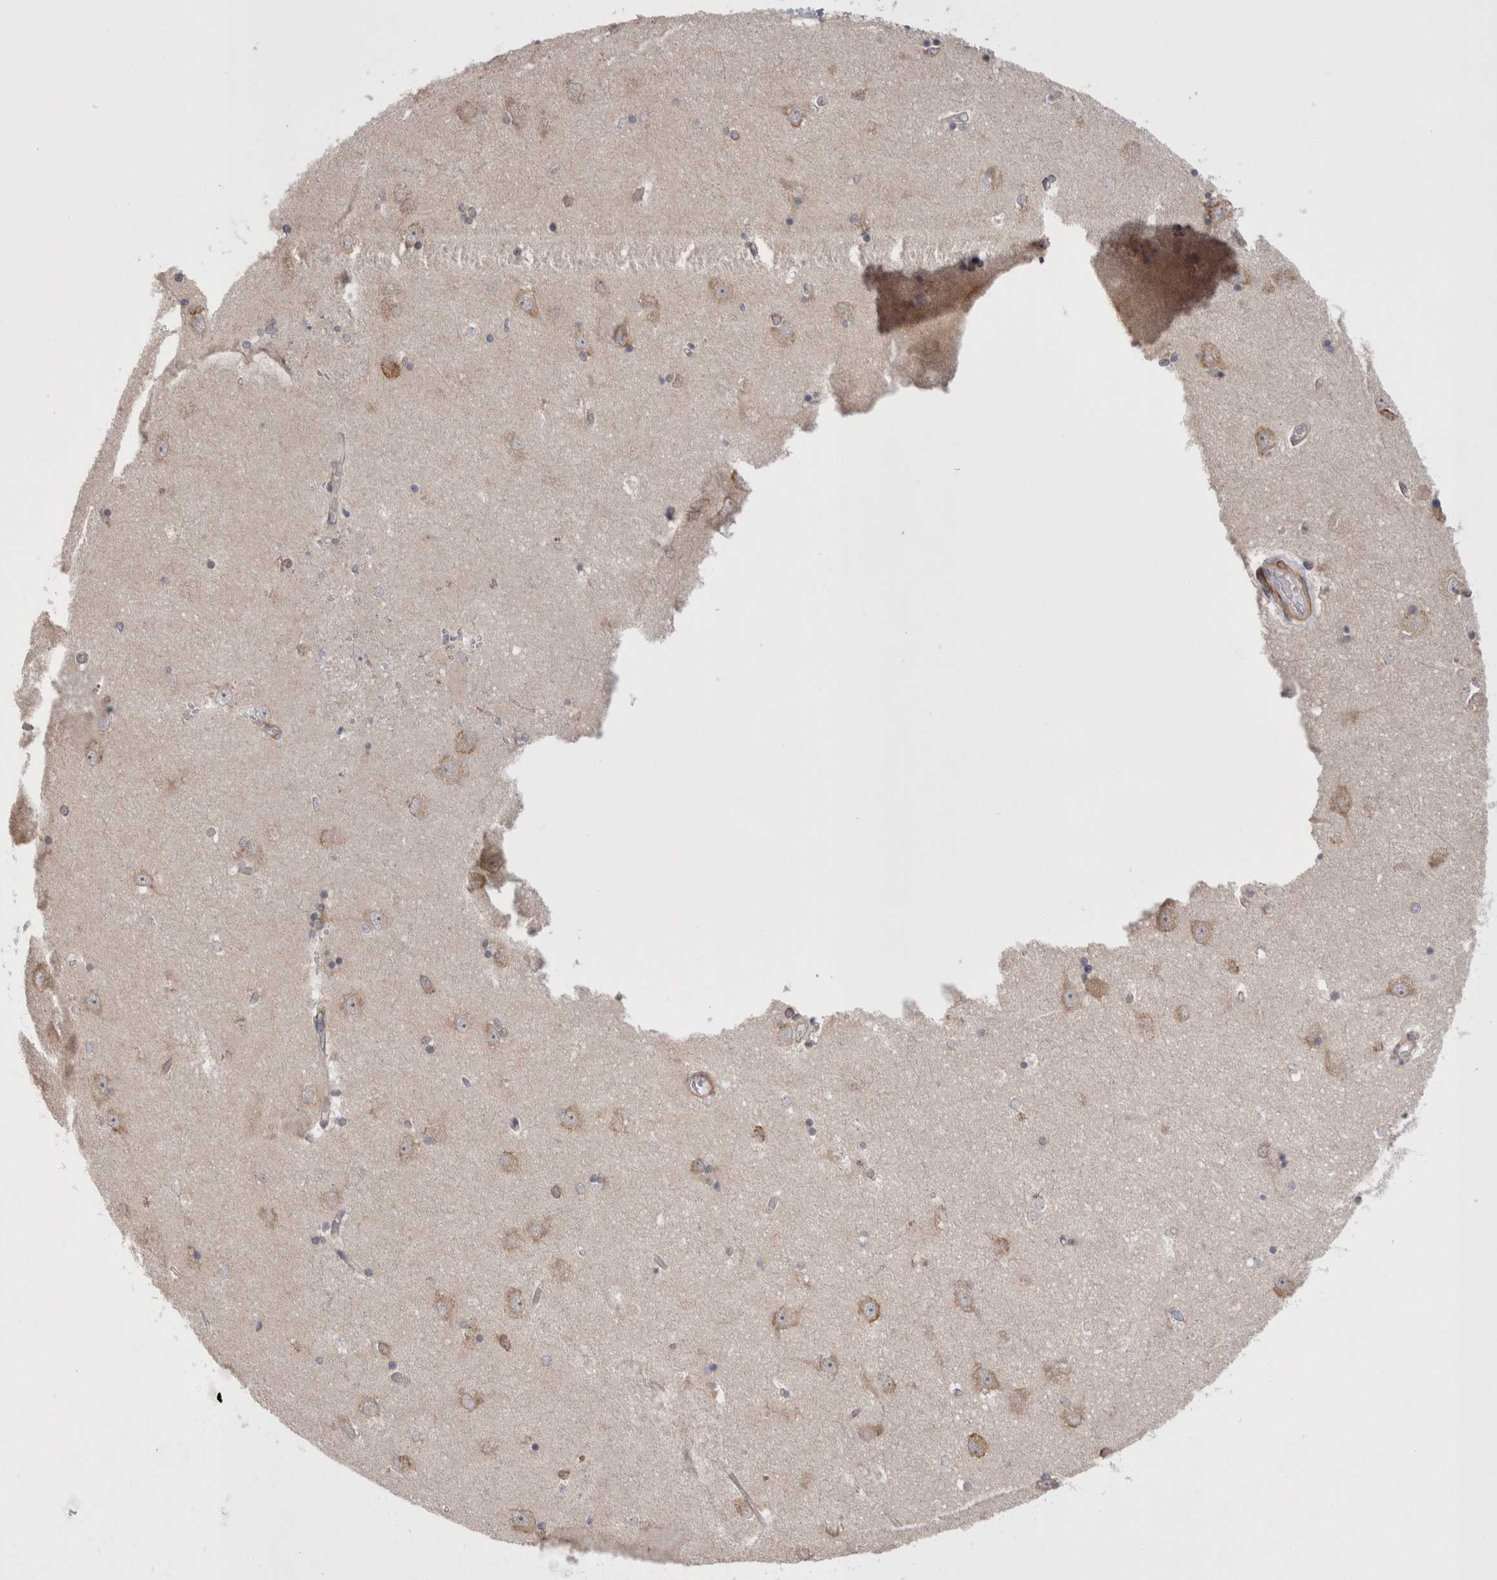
{"staining": {"intensity": "moderate", "quantity": "<25%", "location": "nuclear"}, "tissue": "hippocampus", "cell_type": "Glial cells", "image_type": "normal", "snomed": [{"axis": "morphology", "description": "Normal tissue, NOS"}, {"axis": "topography", "description": "Hippocampus"}], "caption": "This micrograph shows IHC staining of unremarkable human hippocampus, with low moderate nuclear expression in about <25% of glial cells.", "gene": "EXOSC4", "patient": {"sex": "male", "age": 45}}